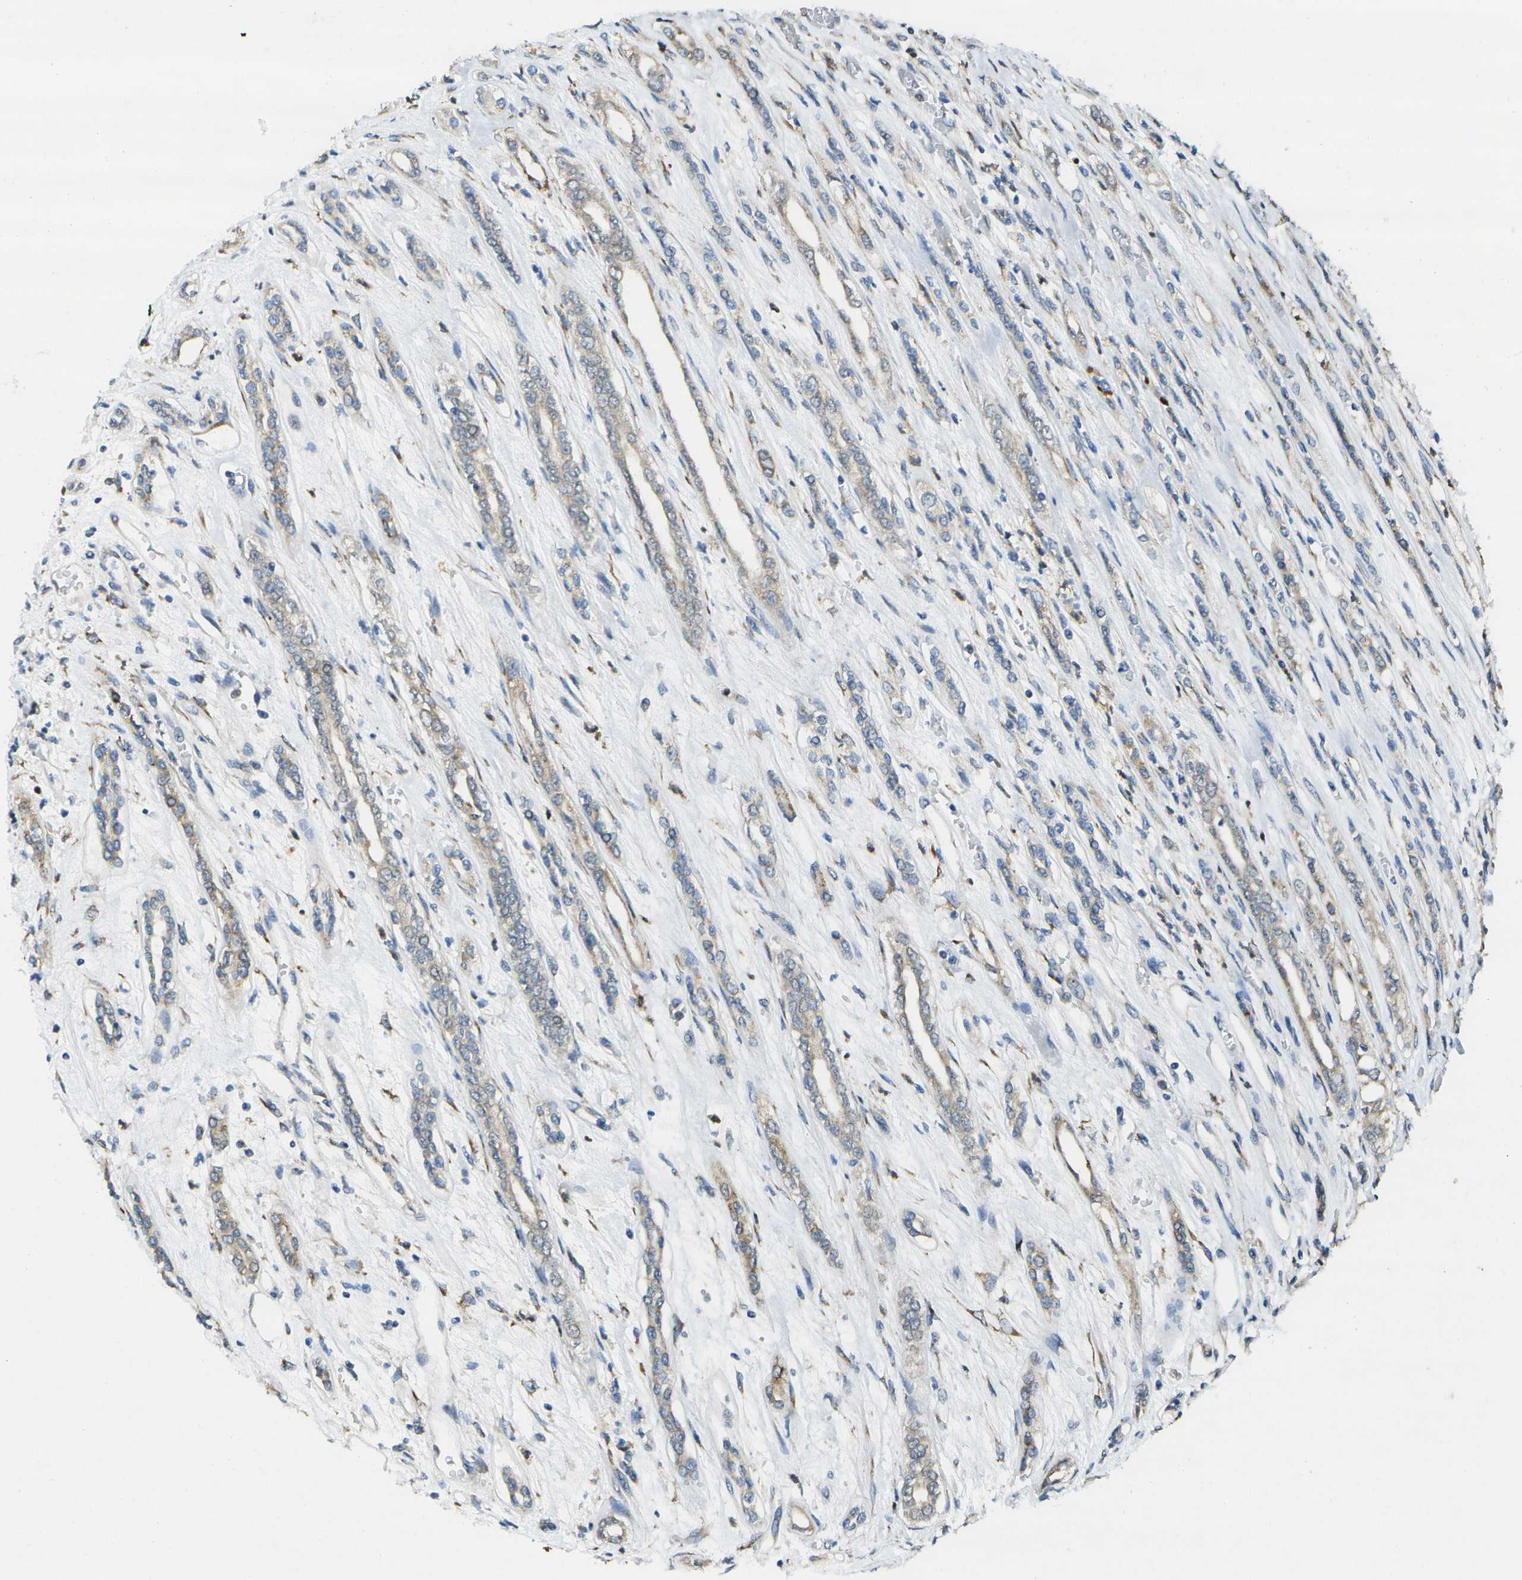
{"staining": {"intensity": "weak", "quantity": "25%-75%", "location": "cytoplasmic/membranous"}, "tissue": "renal cancer", "cell_type": "Tumor cells", "image_type": "cancer", "snomed": [{"axis": "morphology", "description": "Adenocarcinoma, NOS"}, {"axis": "topography", "description": "Kidney"}], "caption": "Renal adenocarcinoma stained for a protein shows weak cytoplasmic/membranous positivity in tumor cells.", "gene": "DSE", "patient": {"sex": "female", "age": 54}}